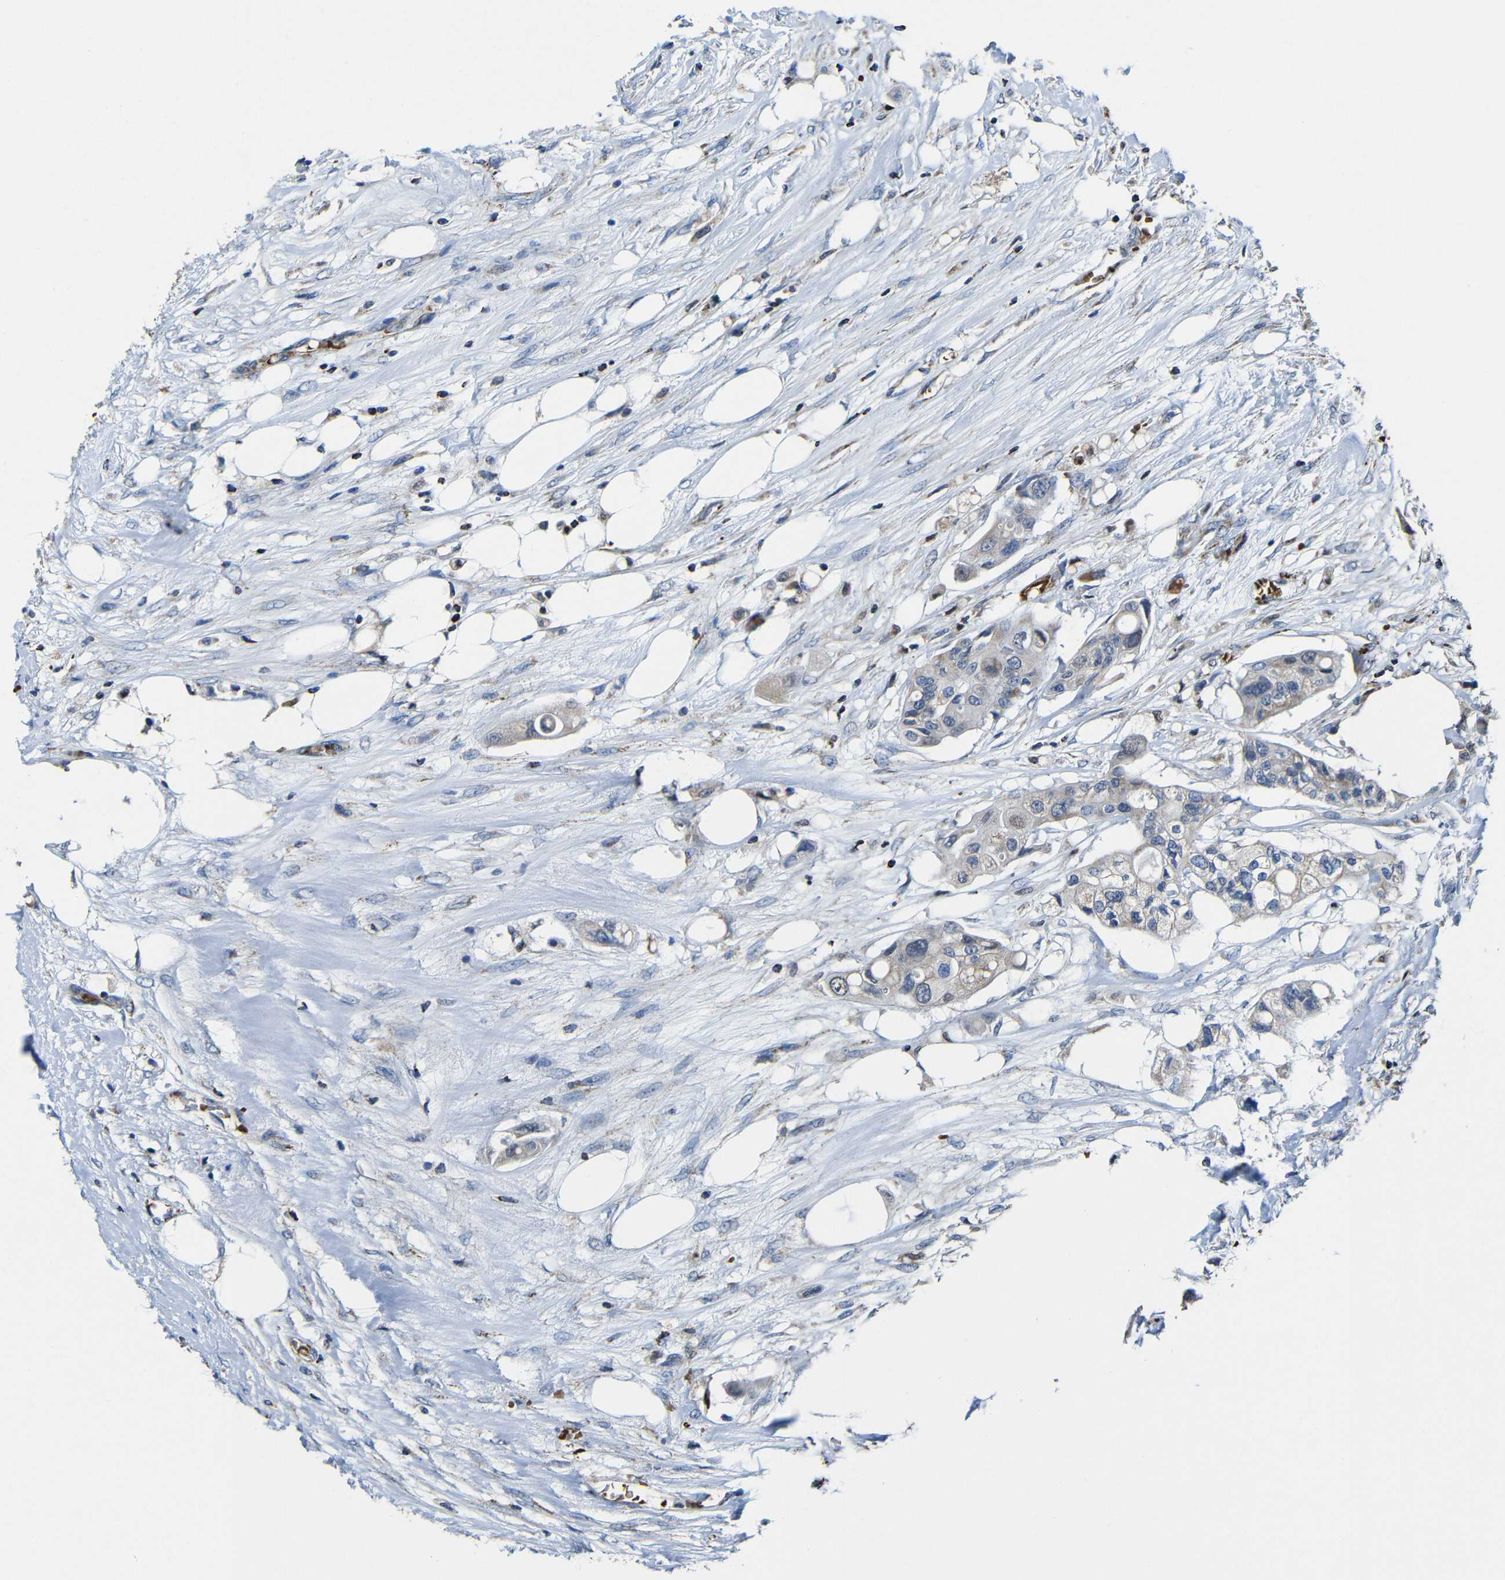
{"staining": {"intensity": "weak", "quantity": "<25%", "location": "cytoplasmic/membranous"}, "tissue": "colorectal cancer", "cell_type": "Tumor cells", "image_type": "cancer", "snomed": [{"axis": "morphology", "description": "Adenocarcinoma, NOS"}, {"axis": "topography", "description": "Colon"}], "caption": "Immunohistochemistry (IHC) photomicrograph of neoplastic tissue: colorectal adenocarcinoma stained with DAB (3,3'-diaminobenzidine) exhibits no significant protein positivity in tumor cells.", "gene": "CA5B", "patient": {"sex": "female", "age": 57}}